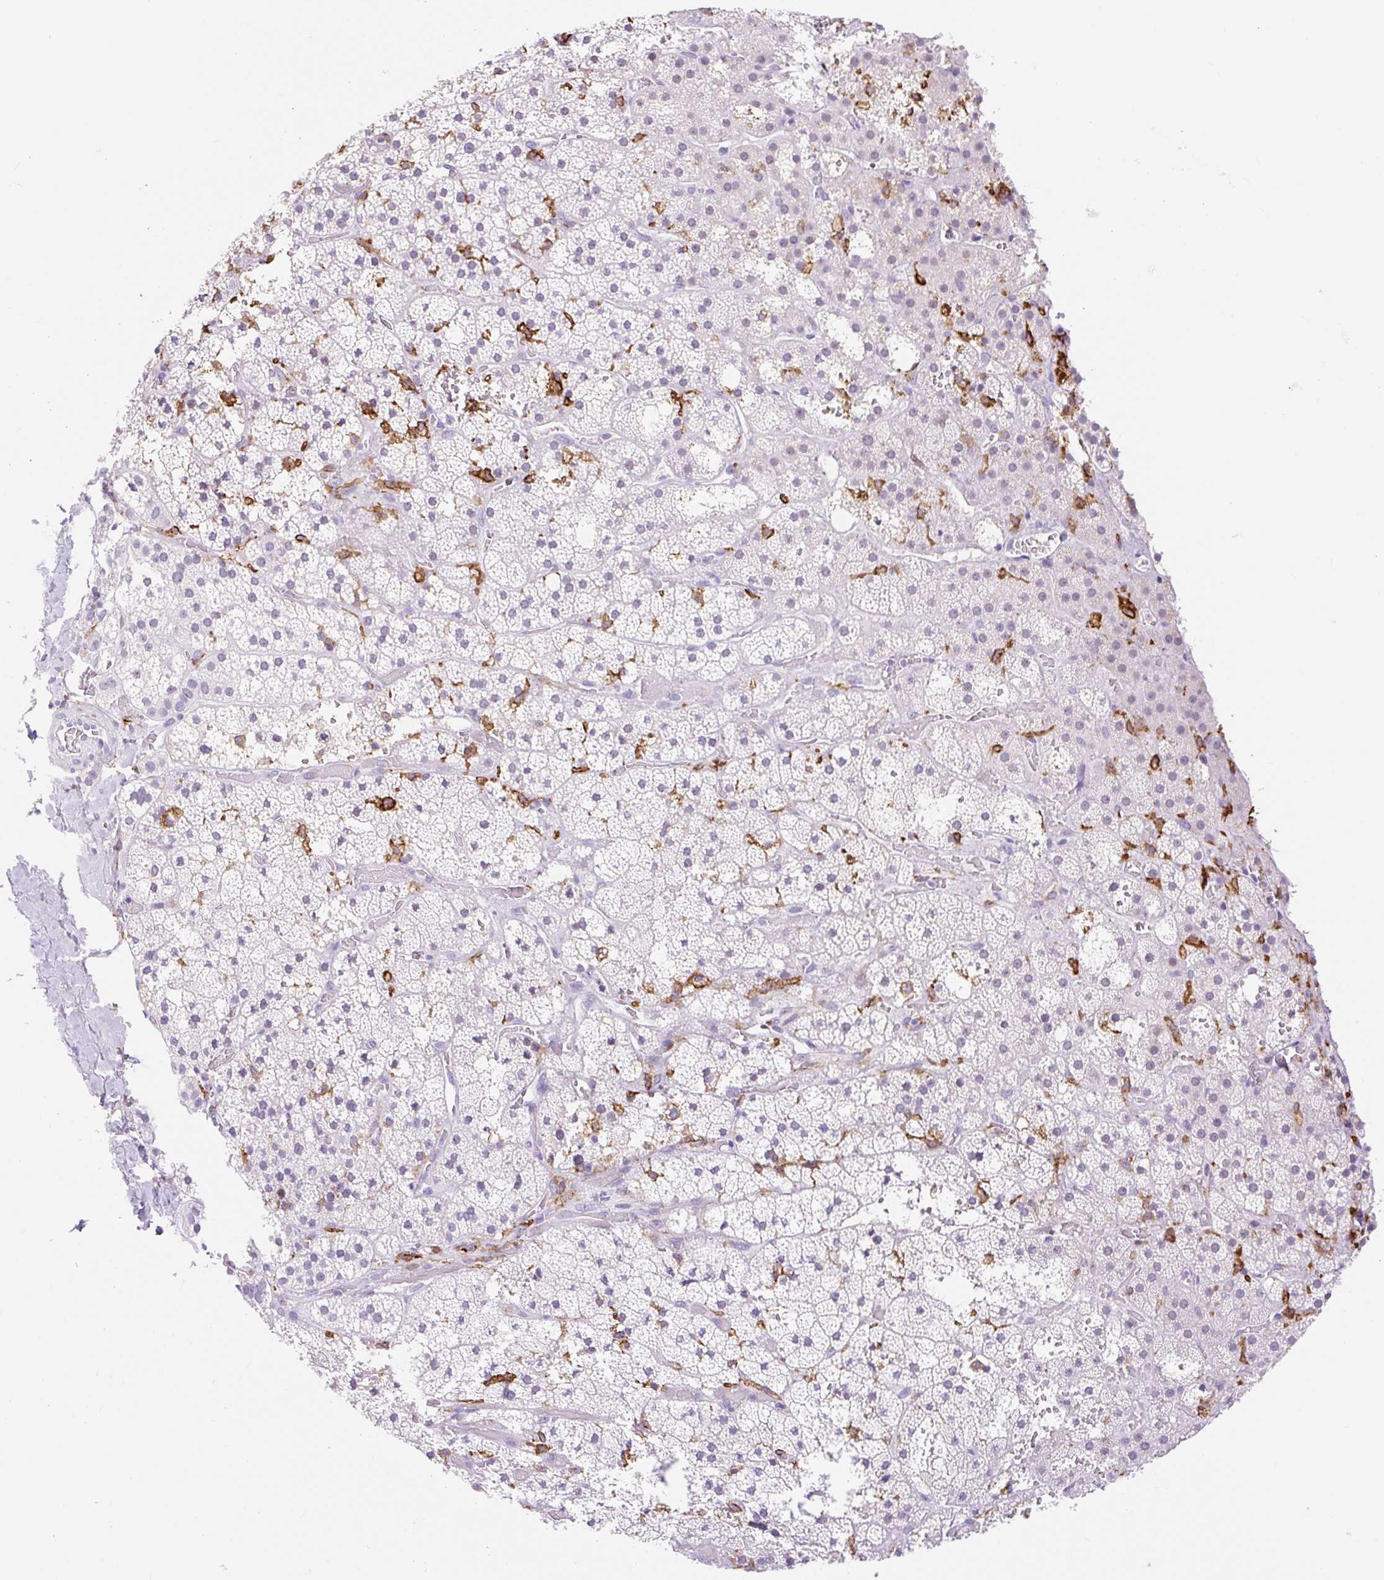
{"staining": {"intensity": "negative", "quantity": "none", "location": "none"}, "tissue": "adrenal gland", "cell_type": "Glandular cells", "image_type": "normal", "snomed": [{"axis": "morphology", "description": "Normal tissue, NOS"}, {"axis": "topography", "description": "Adrenal gland"}], "caption": "This photomicrograph is of normal adrenal gland stained with immunohistochemistry to label a protein in brown with the nuclei are counter-stained blue. There is no positivity in glandular cells. Brightfield microscopy of immunohistochemistry stained with DAB (3,3'-diaminobenzidine) (brown) and hematoxylin (blue), captured at high magnification.", "gene": "SIGLEC1", "patient": {"sex": "male", "age": 53}}